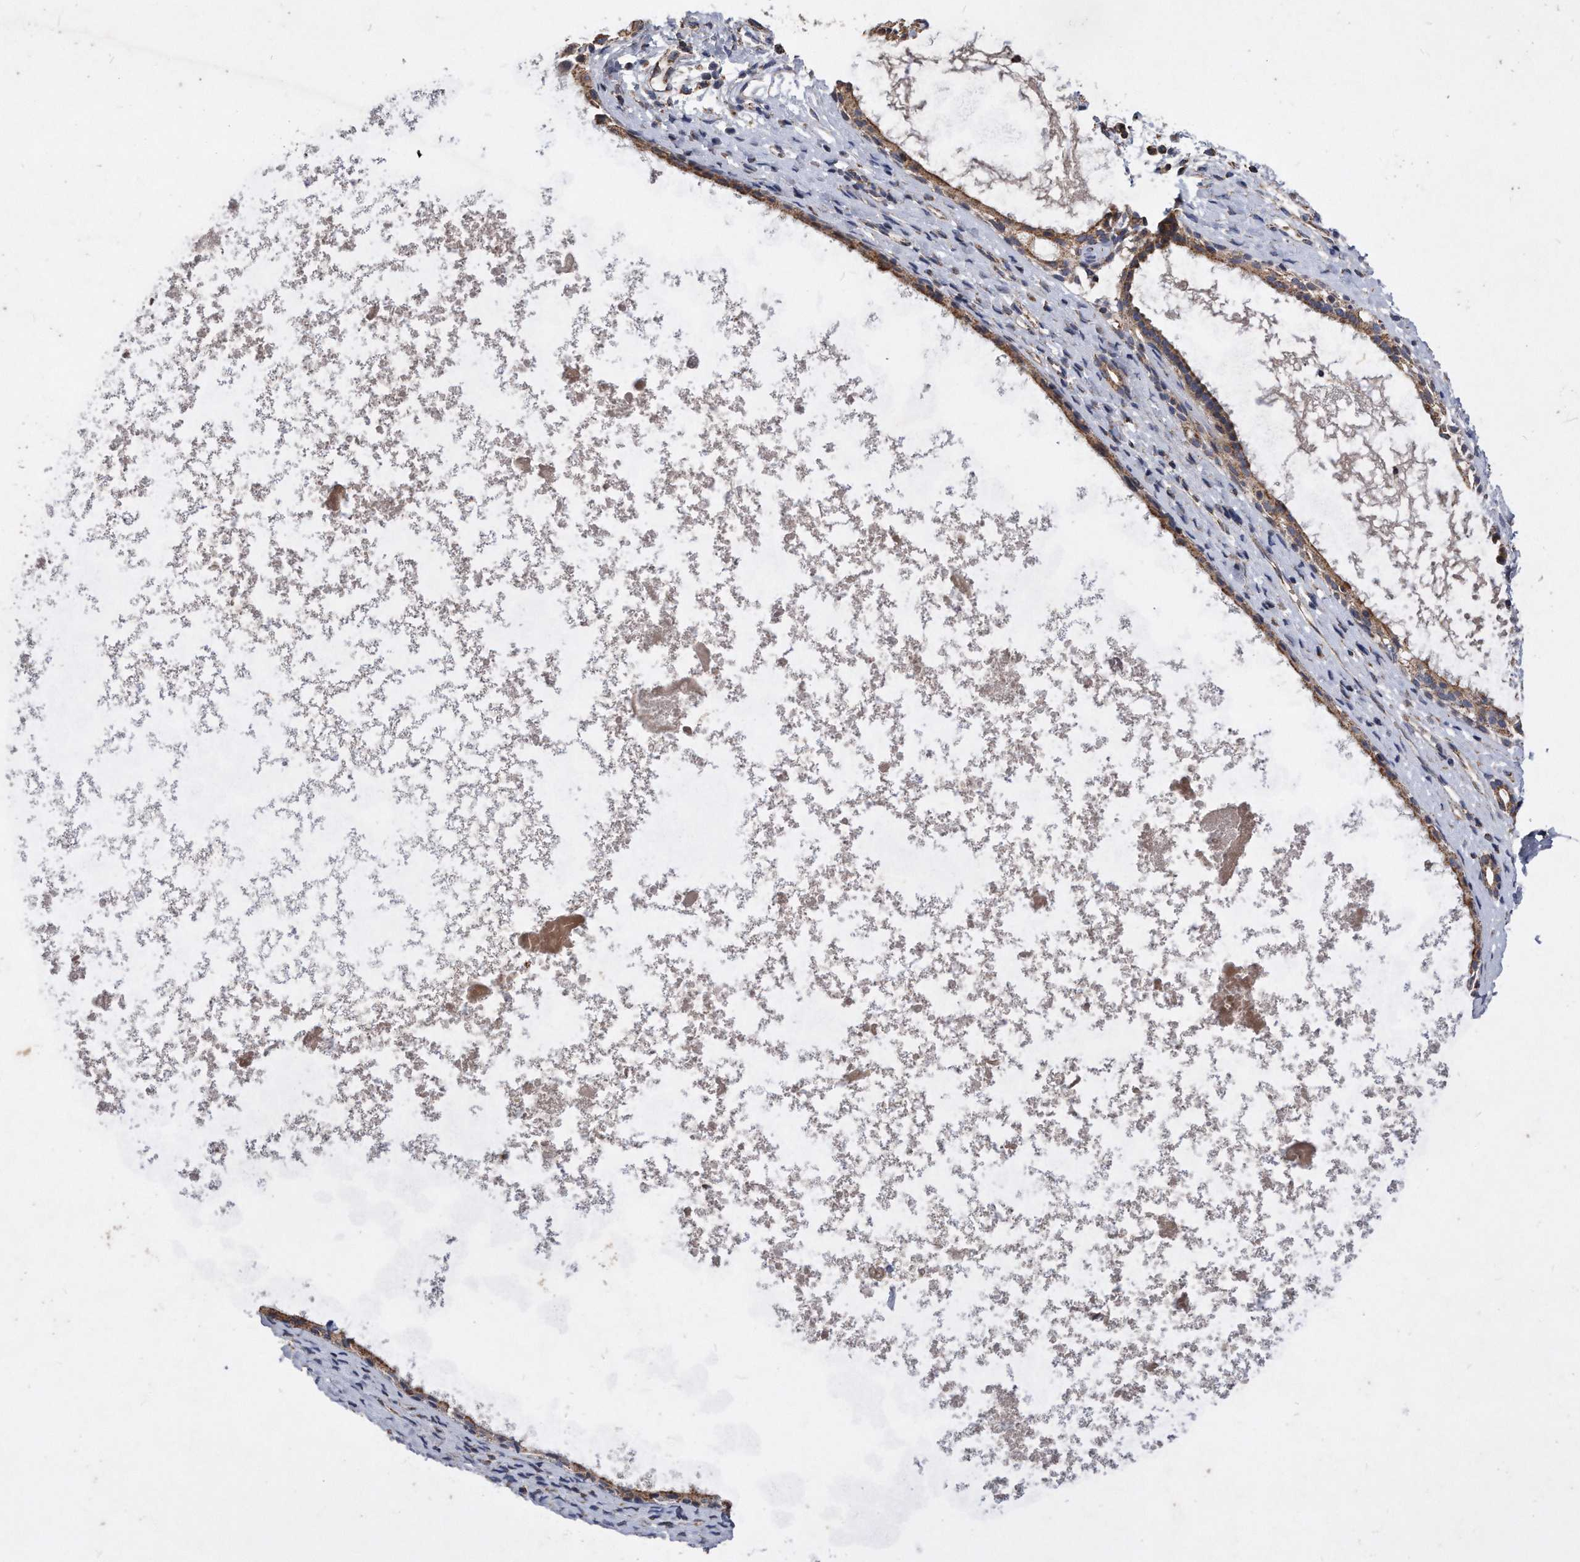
{"staining": {"intensity": "moderate", "quantity": ">75%", "location": "cytoplasmic/membranous"}, "tissue": "nasopharynx", "cell_type": "Respiratory epithelial cells", "image_type": "normal", "snomed": [{"axis": "morphology", "description": "Normal tissue, NOS"}, {"axis": "topography", "description": "Nasopharynx"}], "caption": "Immunohistochemical staining of unremarkable nasopharynx demonstrates medium levels of moderate cytoplasmic/membranous expression in about >75% of respiratory epithelial cells.", "gene": "PPP5C", "patient": {"sex": "male", "age": 22}}